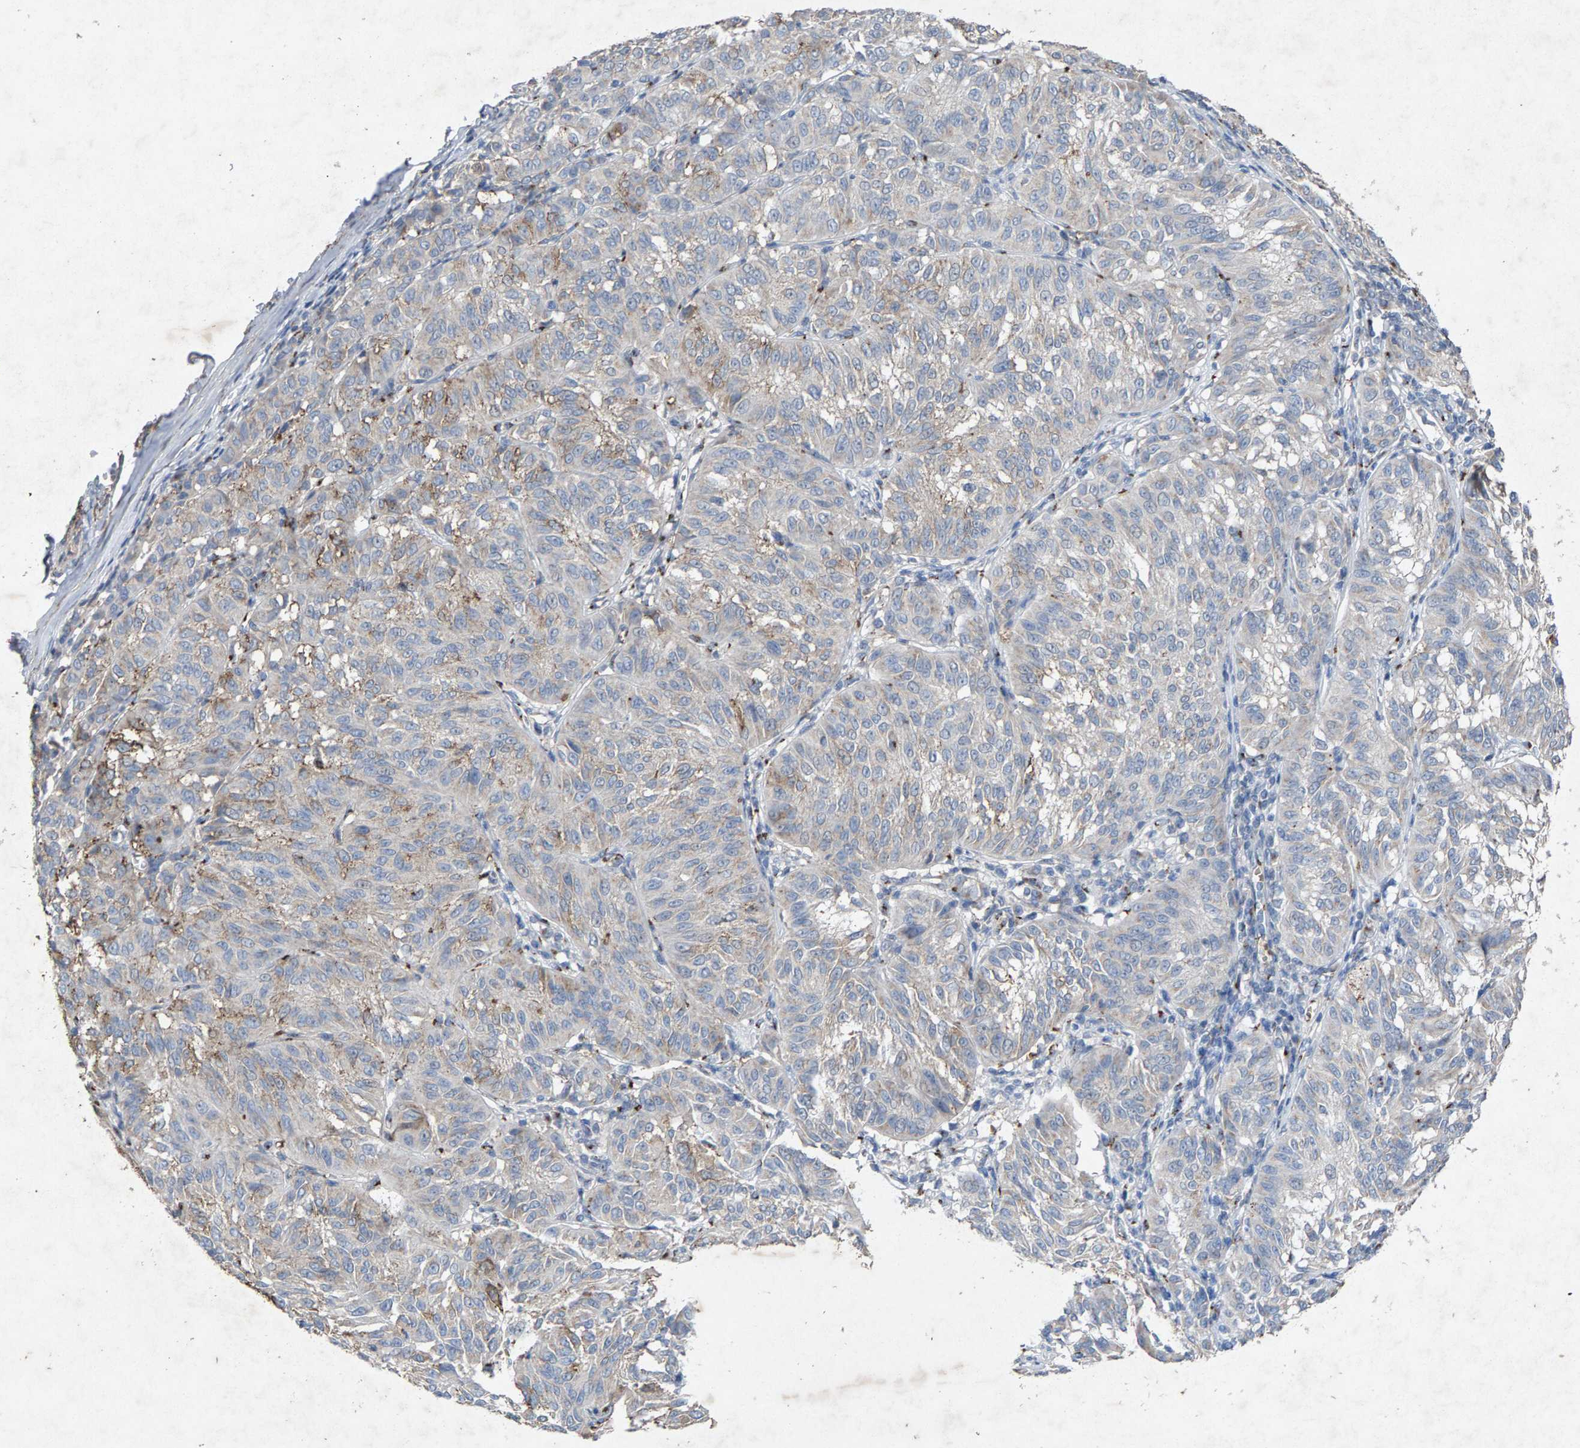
{"staining": {"intensity": "weak", "quantity": "<25%", "location": "cytoplasmic/membranous"}, "tissue": "melanoma", "cell_type": "Tumor cells", "image_type": "cancer", "snomed": [{"axis": "morphology", "description": "Malignant melanoma, NOS"}, {"axis": "topography", "description": "Skin"}], "caption": "An IHC photomicrograph of malignant melanoma is shown. There is no staining in tumor cells of malignant melanoma.", "gene": "MAN2A1", "patient": {"sex": "female", "age": 72}}